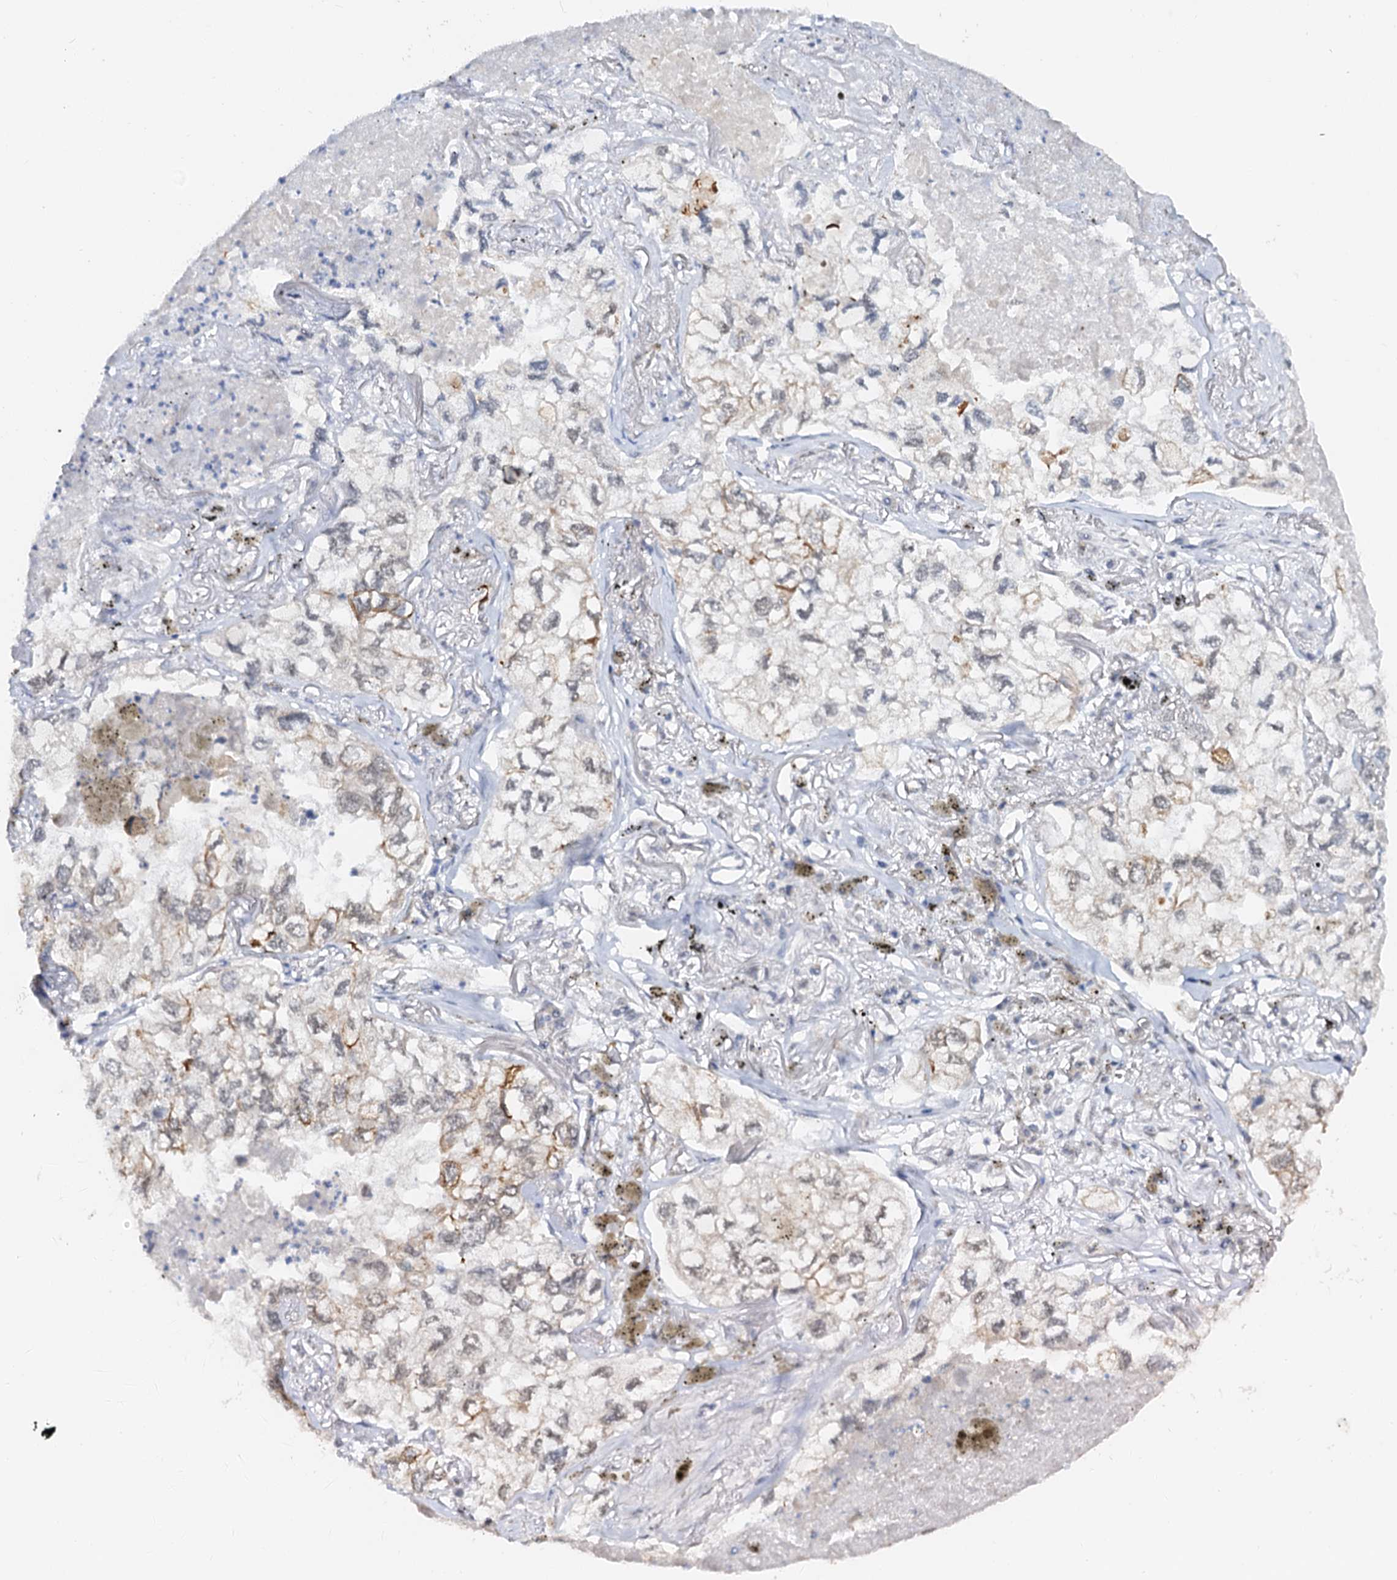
{"staining": {"intensity": "moderate", "quantity": "<25%", "location": "nuclear"}, "tissue": "lung cancer", "cell_type": "Tumor cells", "image_type": "cancer", "snomed": [{"axis": "morphology", "description": "Adenocarcinoma, NOS"}, {"axis": "topography", "description": "Lung"}], "caption": "Human lung cancer (adenocarcinoma) stained with a protein marker shows moderate staining in tumor cells.", "gene": "NAT10", "patient": {"sex": "male", "age": 65}}